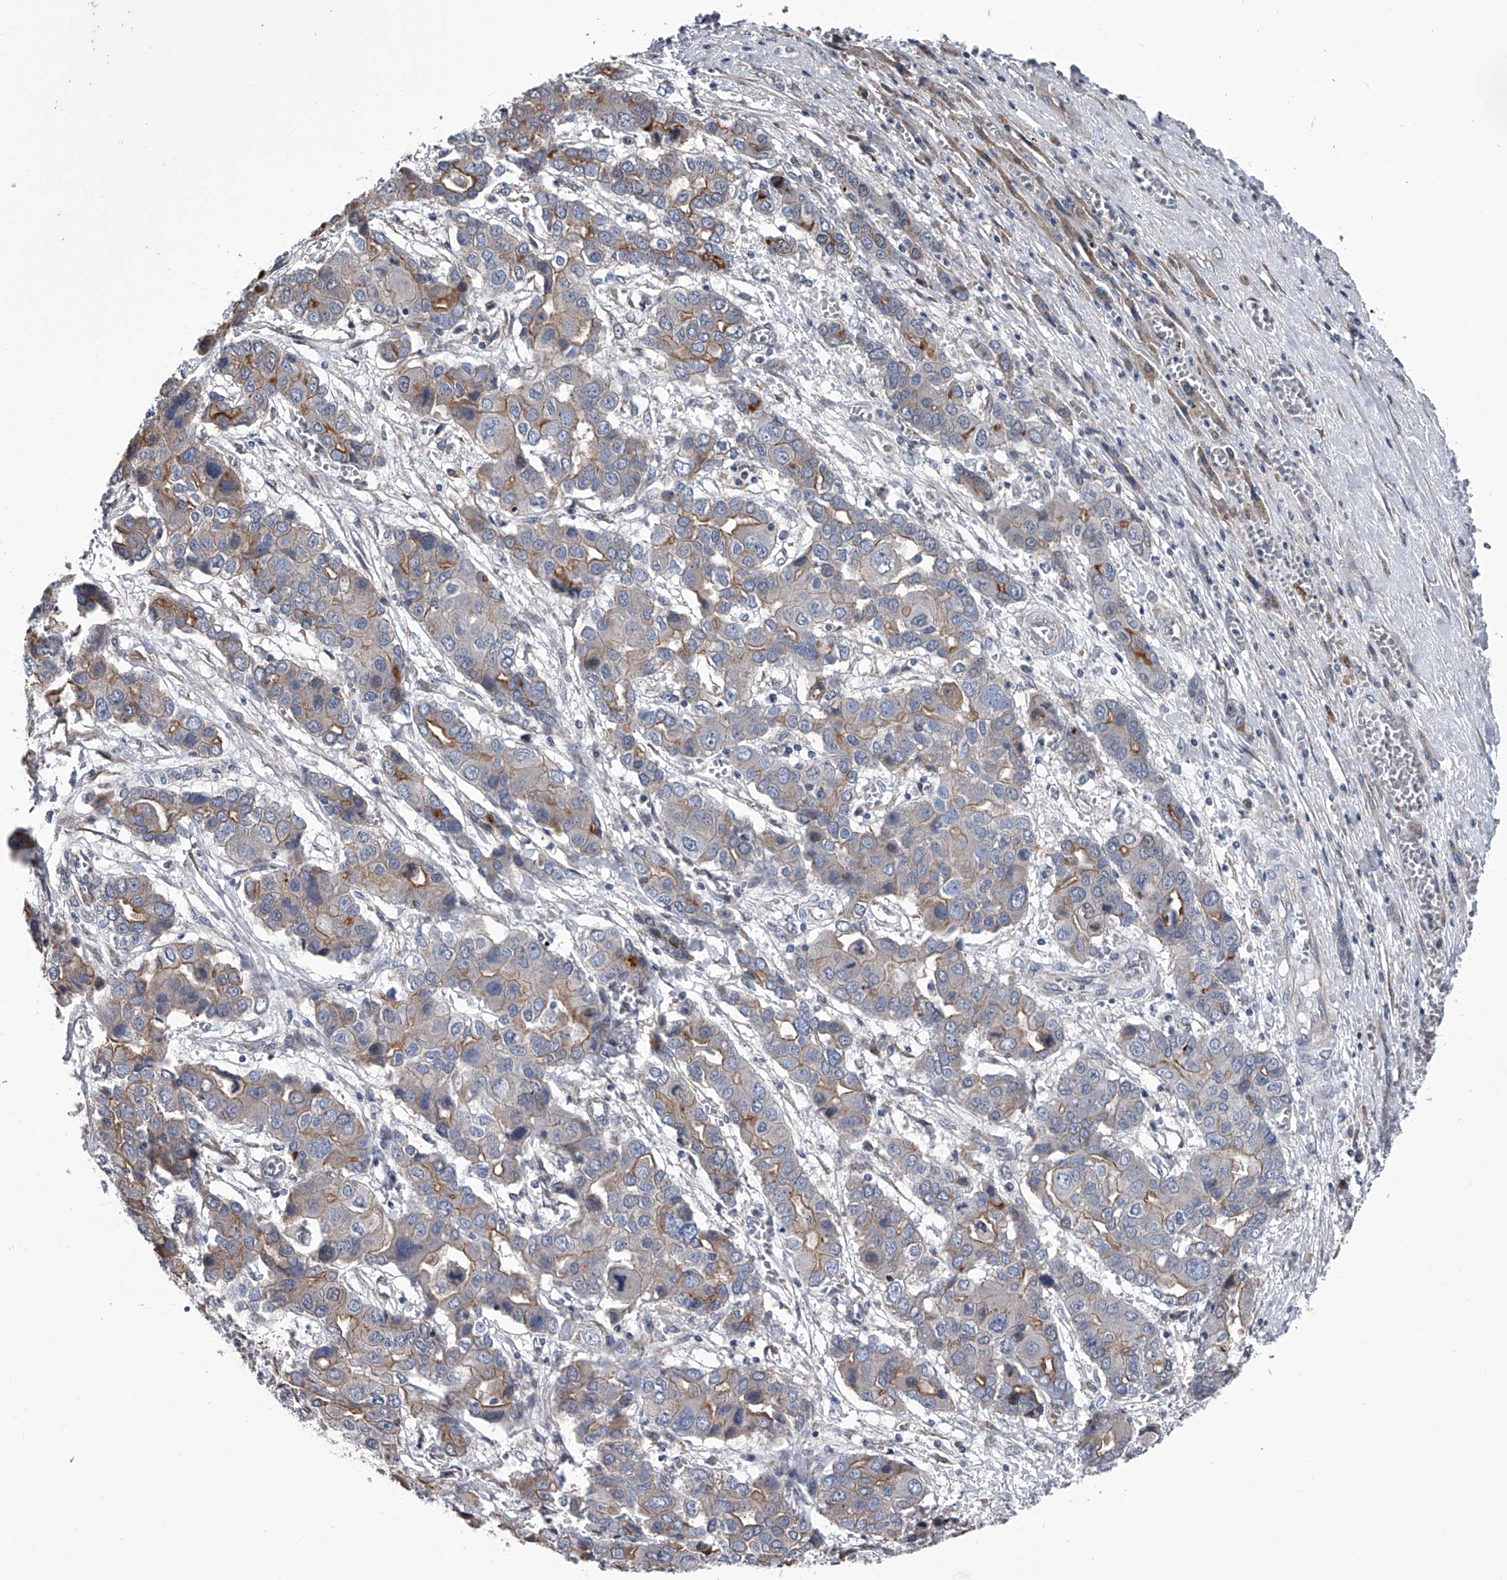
{"staining": {"intensity": "moderate", "quantity": "25%-75%", "location": "cytoplasmic/membranous"}, "tissue": "liver cancer", "cell_type": "Tumor cells", "image_type": "cancer", "snomed": [{"axis": "morphology", "description": "Cholangiocarcinoma"}, {"axis": "topography", "description": "Liver"}], "caption": "This histopathology image exhibits cholangiocarcinoma (liver) stained with IHC to label a protein in brown. The cytoplasmic/membranous of tumor cells show moderate positivity for the protein. Nuclei are counter-stained blue.", "gene": "ABCG1", "patient": {"sex": "male", "age": 67}}